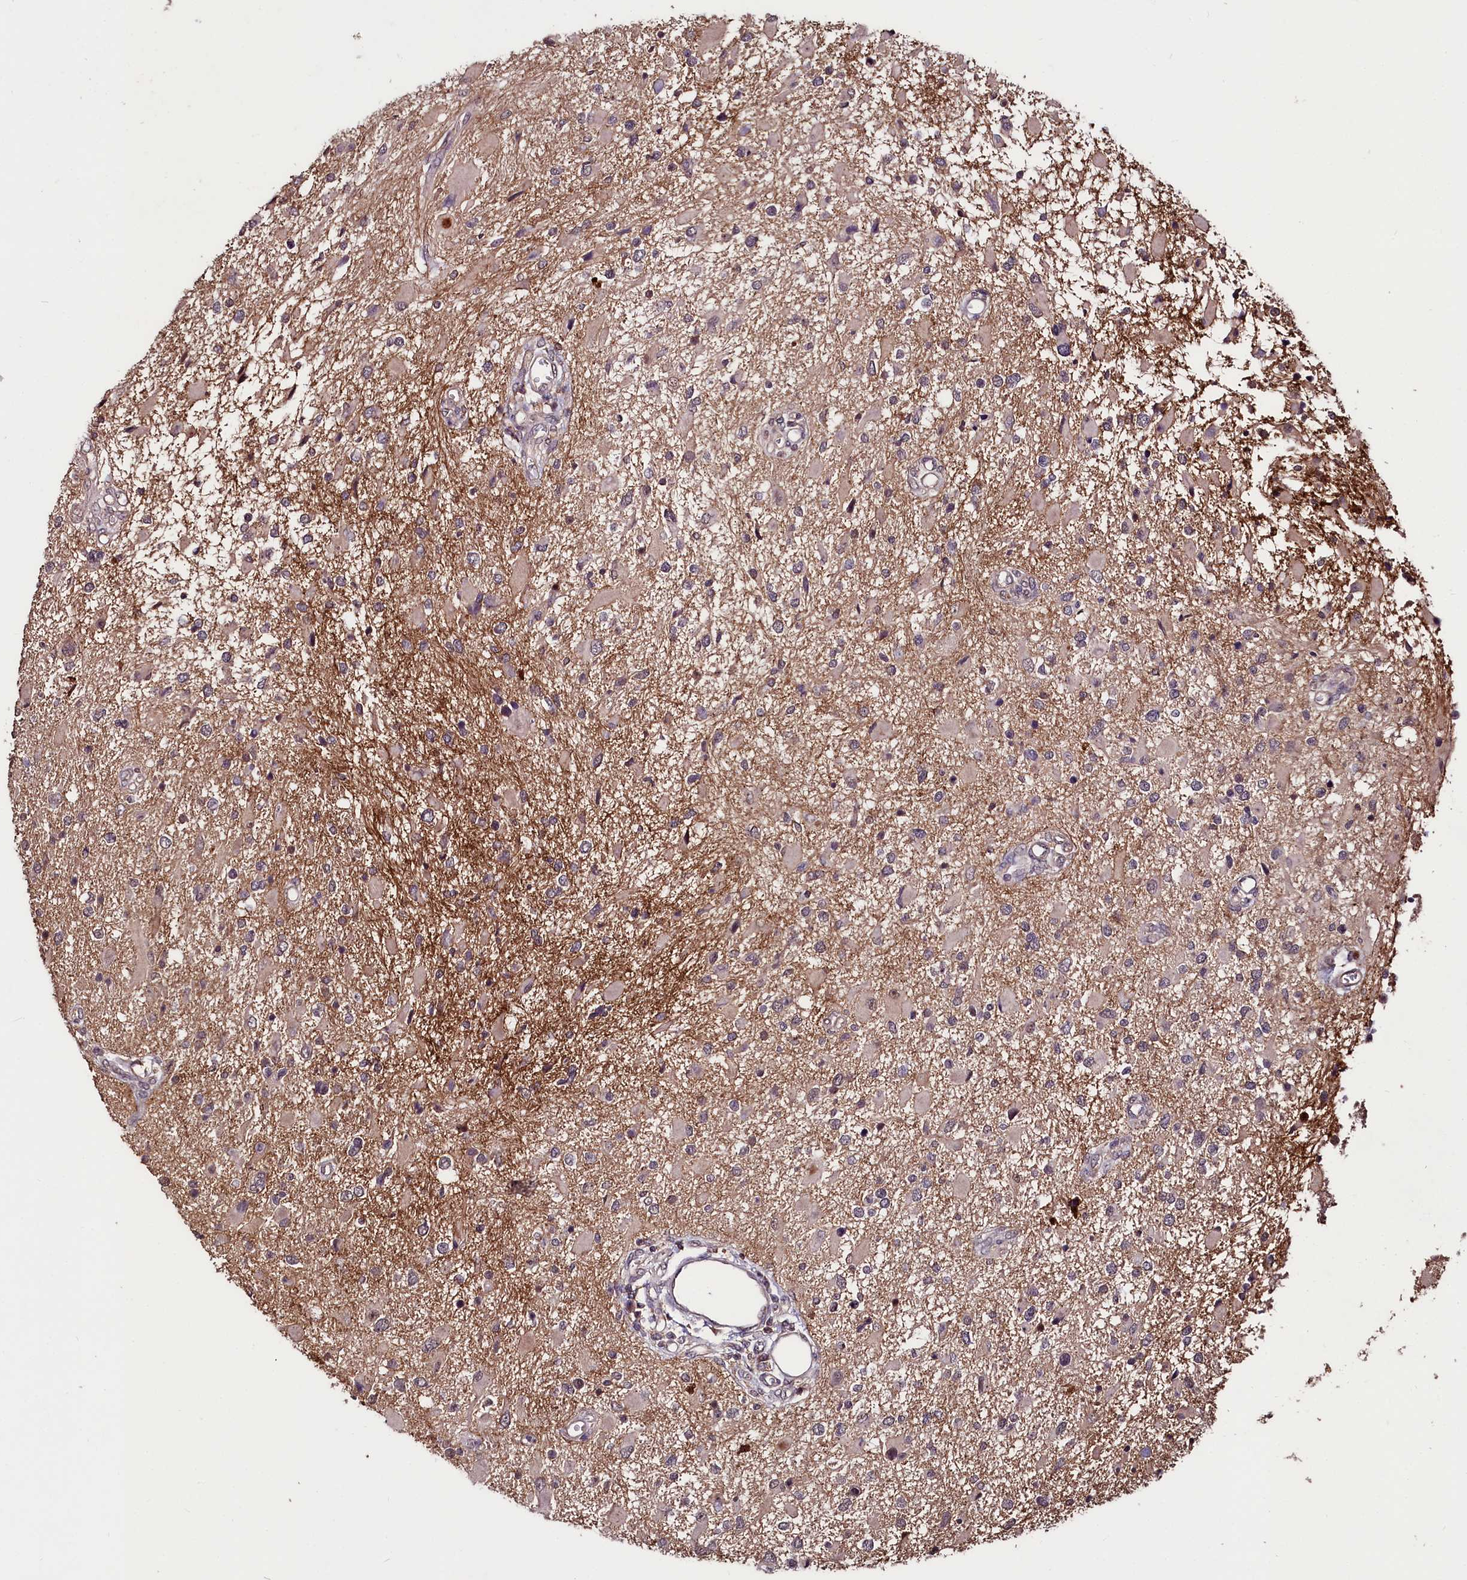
{"staining": {"intensity": "negative", "quantity": "none", "location": "none"}, "tissue": "glioma", "cell_type": "Tumor cells", "image_type": "cancer", "snomed": [{"axis": "morphology", "description": "Glioma, malignant, High grade"}, {"axis": "topography", "description": "Brain"}], "caption": "There is no significant staining in tumor cells of glioma.", "gene": "KLRB1", "patient": {"sex": "male", "age": 53}}